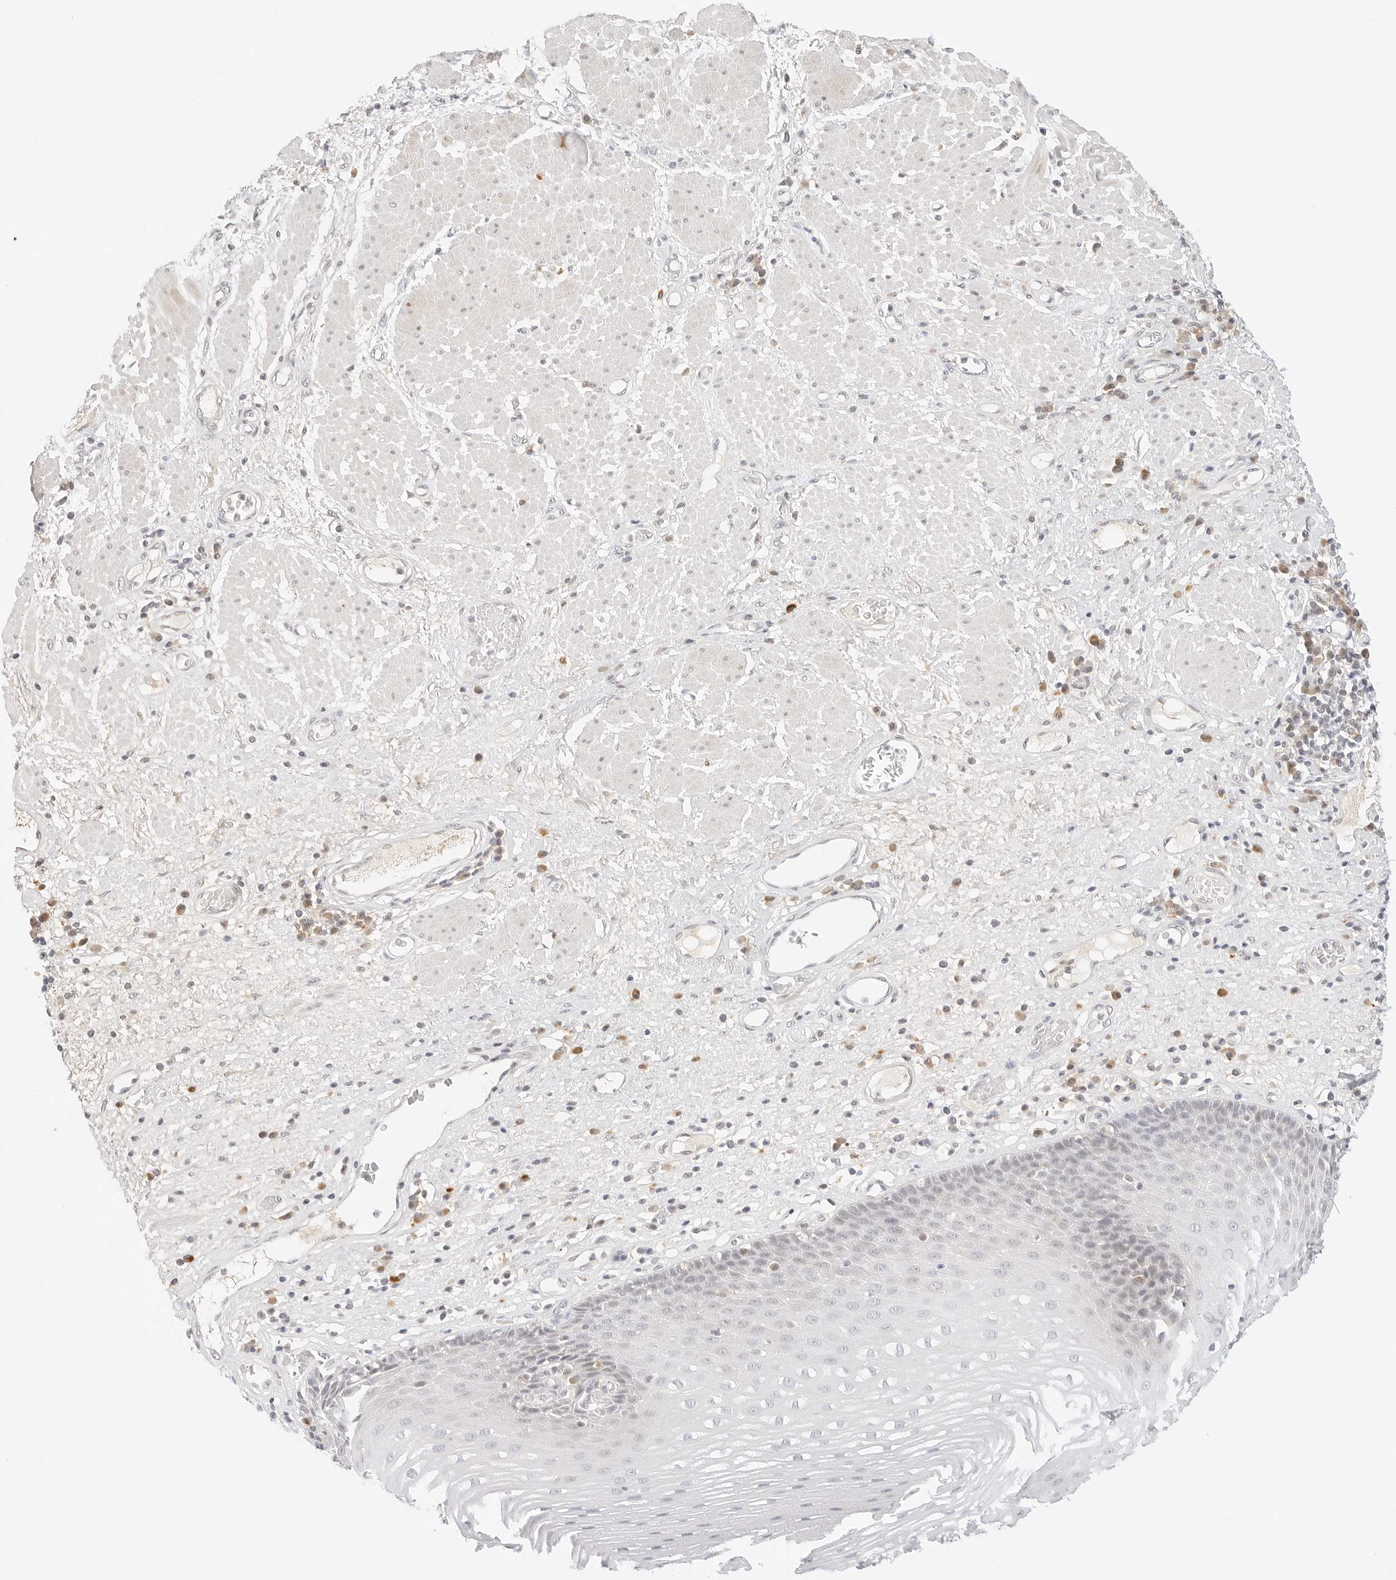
{"staining": {"intensity": "weak", "quantity": "<25%", "location": "nuclear"}, "tissue": "esophagus", "cell_type": "Squamous epithelial cells", "image_type": "normal", "snomed": [{"axis": "morphology", "description": "Normal tissue, NOS"}, {"axis": "morphology", "description": "Adenocarcinoma, NOS"}, {"axis": "topography", "description": "Esophagus"}], "caption": "IHC image of normal esophagus stained for a protein (brown), which demonstrates no expression in squamous epithelial cells.", "gene": "XKR4", "patient": {"sex": "male", "age": 62}}